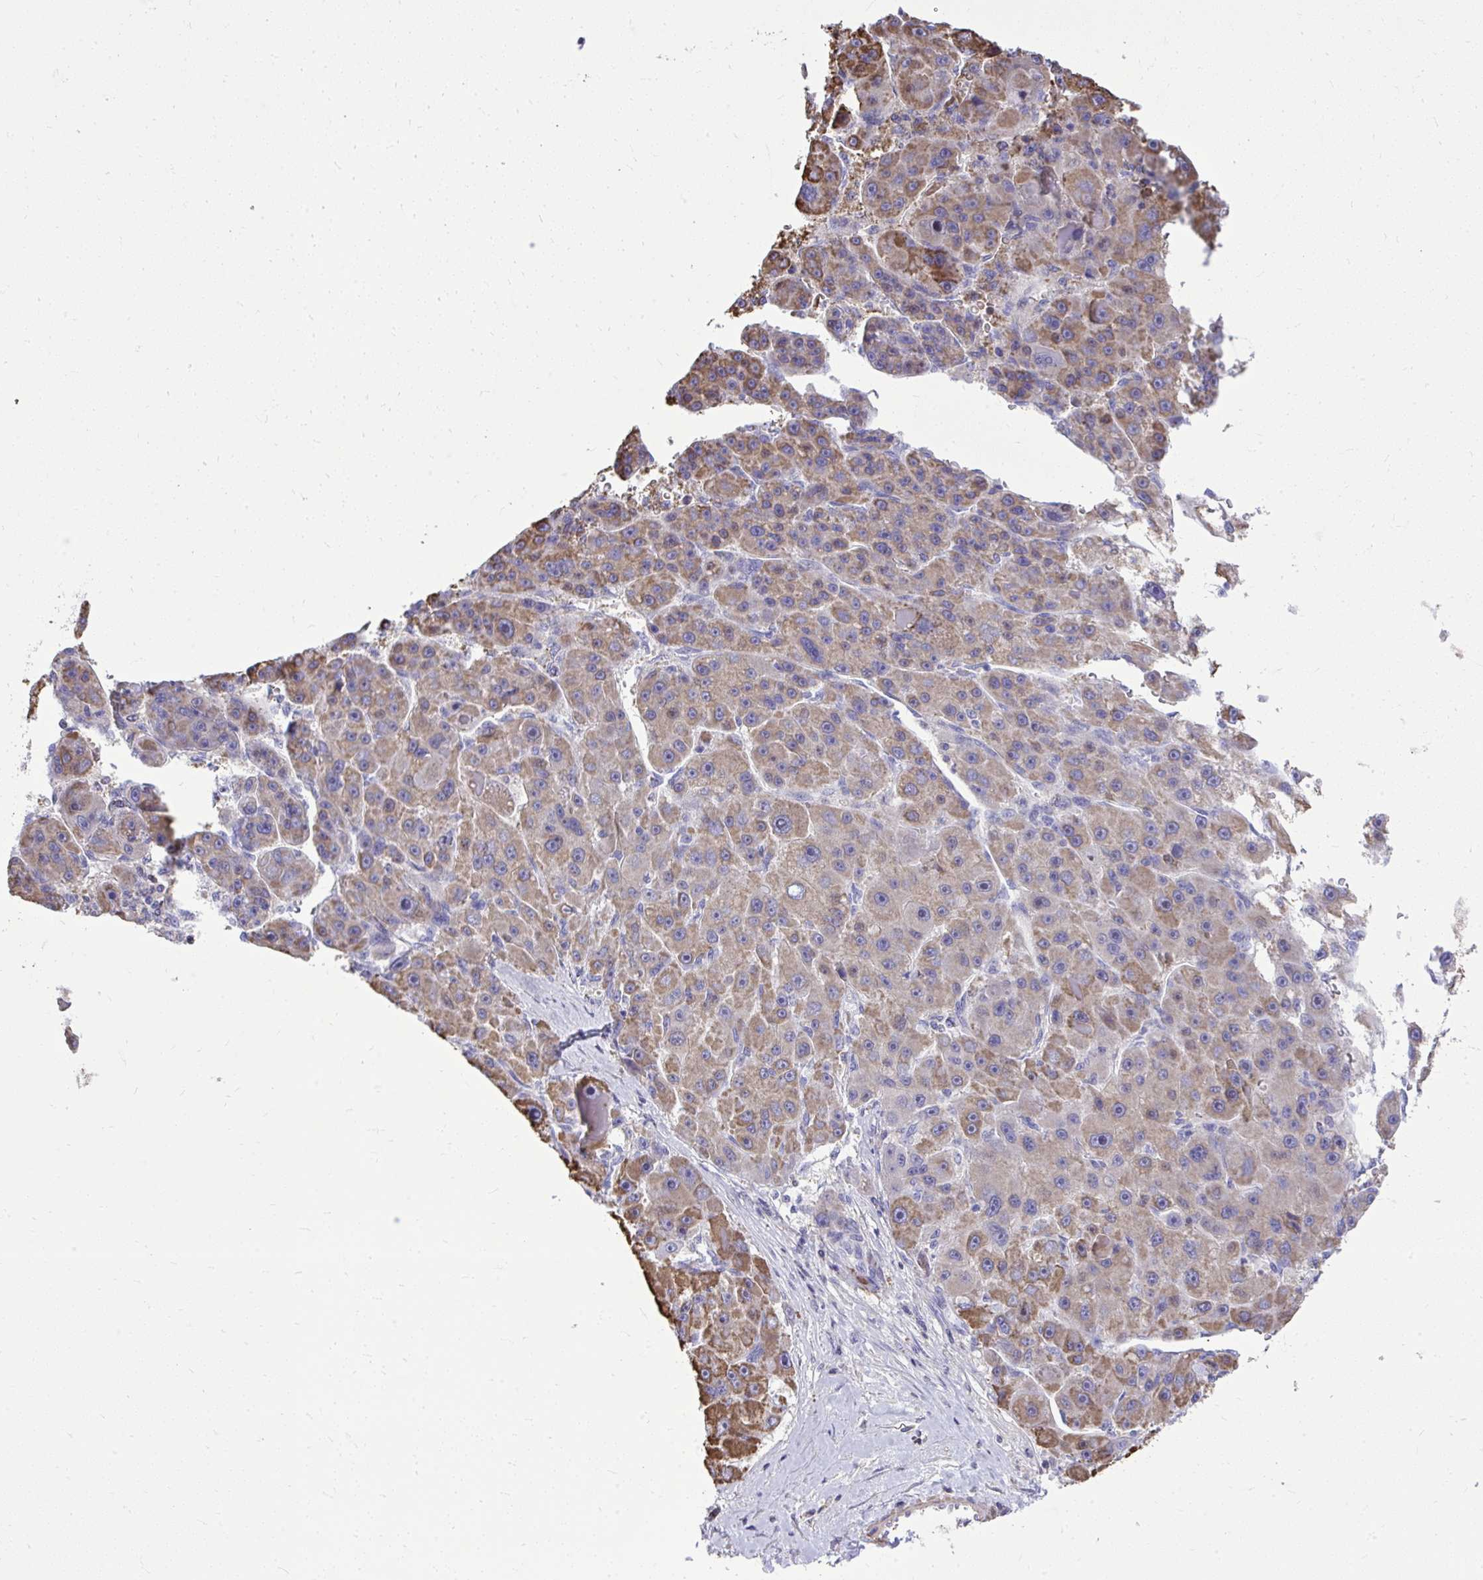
{"staining": {"intensity": "weak", "quantity": ">75%", "location": "cytoplasmic/membranous"}, "tissue": "liver cancer", "cell_type": "Tumor cells", "image_type": "cancer", "snomed": [{"axis": "morphology", "description": "Carcinoma, Hepatocellular, NOS"}, {"axis": "topography", "description": "Liver"}], "caption": "DAB immunohistochemical staining of liver cancer (hepatocellular carcinoma) demonstrates weak cytoplasmic/membranous protein positivity in approximately >75% of tumor cells. (DAB IHC with brightfield microscopy, high magnification).", "gene": "GRK4", "patient": {"sex": "male", "age": 76}}